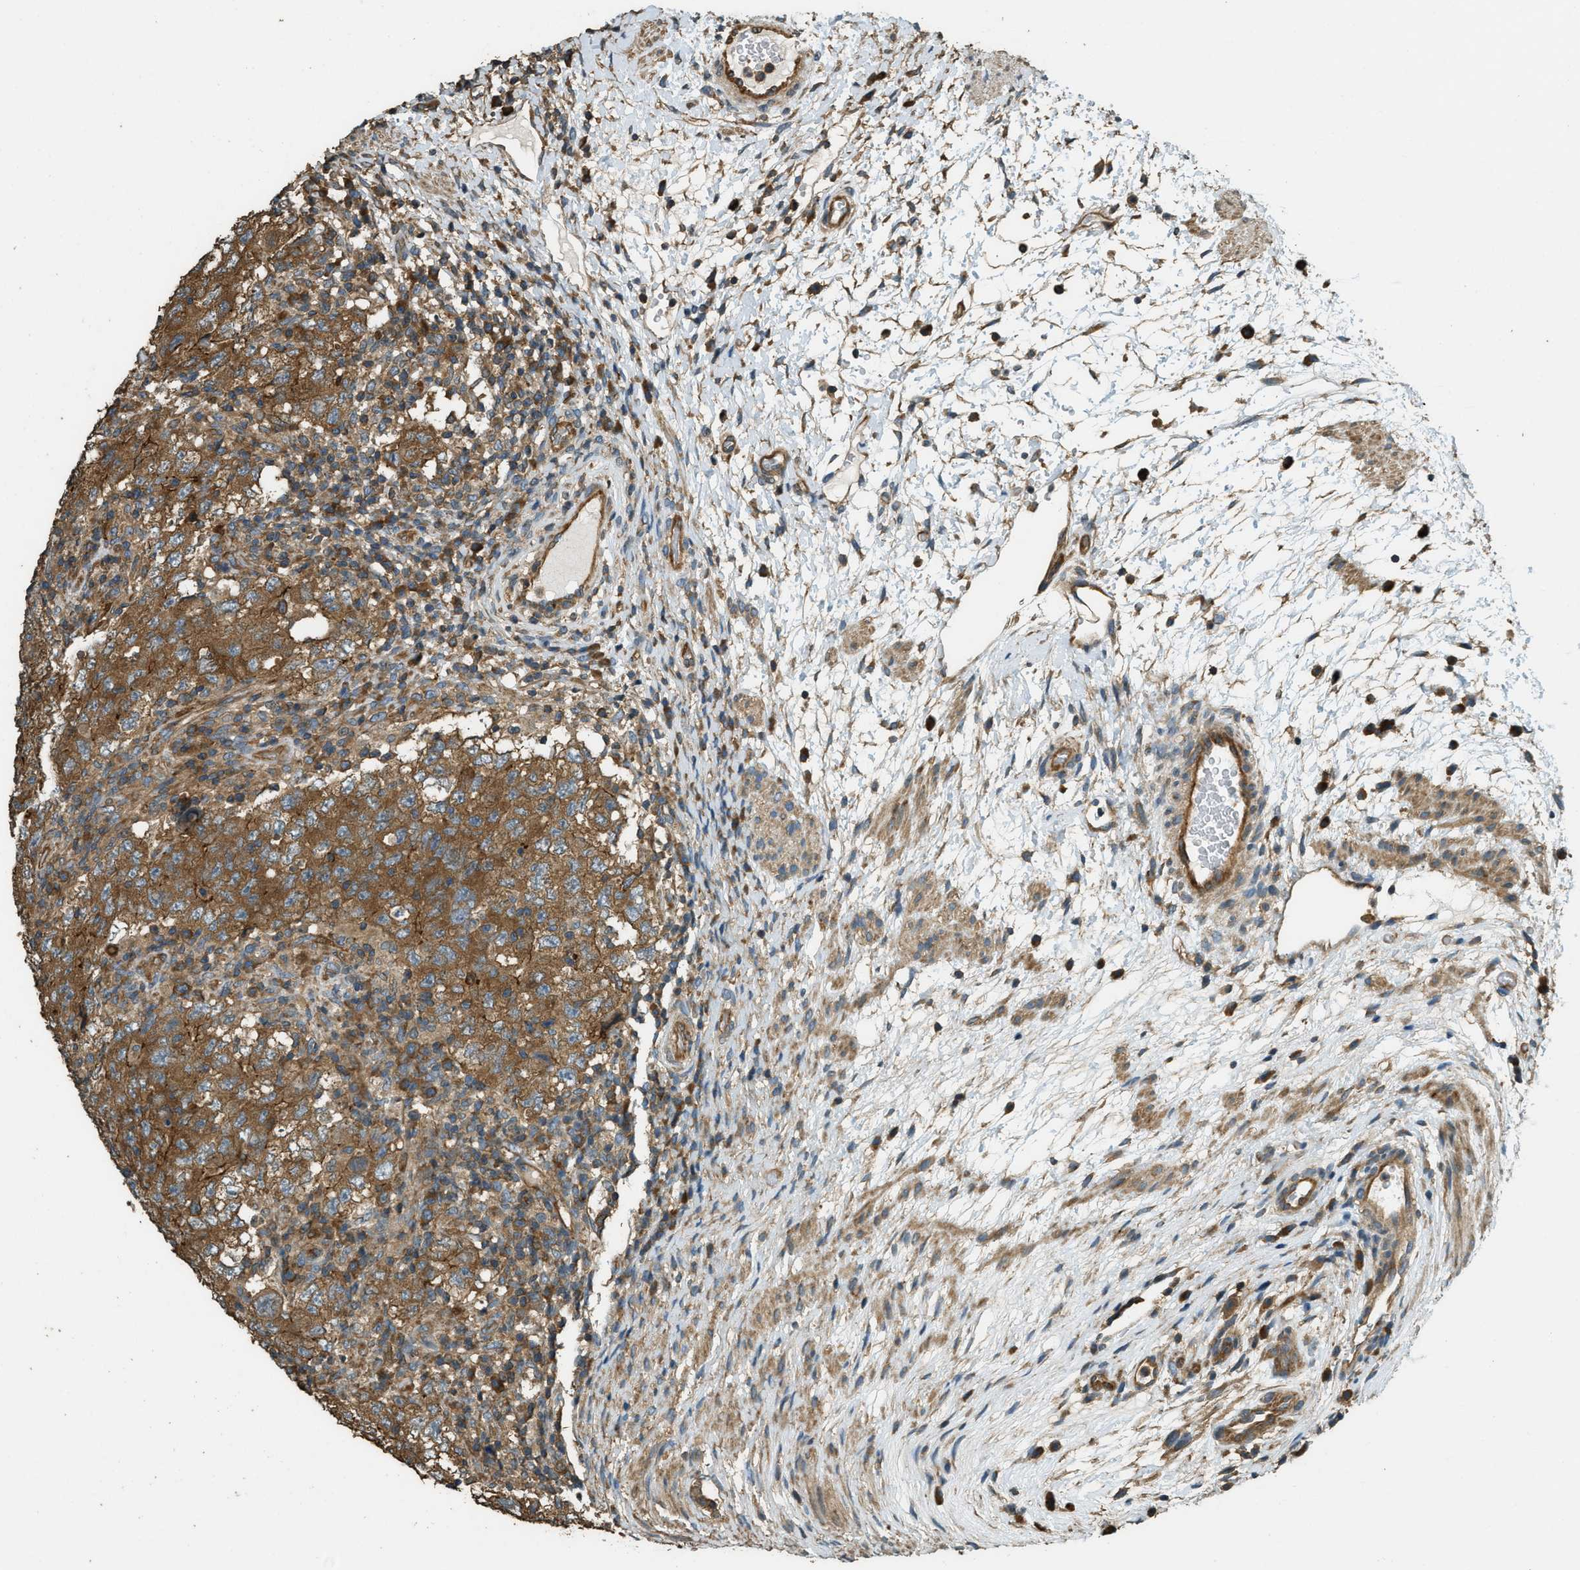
{"staining": {"intensity": "moderate", "quantity": ">75%", "location": "cytoplasmic/membranous"}, "tissue": "testis cancer", "cell_type": "Tumor cells", "image_type": "cancer", "snomed": [{"axis": "morphology", "description": "Carcinoma, Embryonal, NOS"}, {"axis": "topography", "description": "Testis"}], "caption": "Testis cancer (embryonal carcinoma) stained for a protein shows moderate cytoplasmic/membranous positivity in tumor cells.", "gene": "MARS1", "patient": {"sex": "male", "age": 26}}